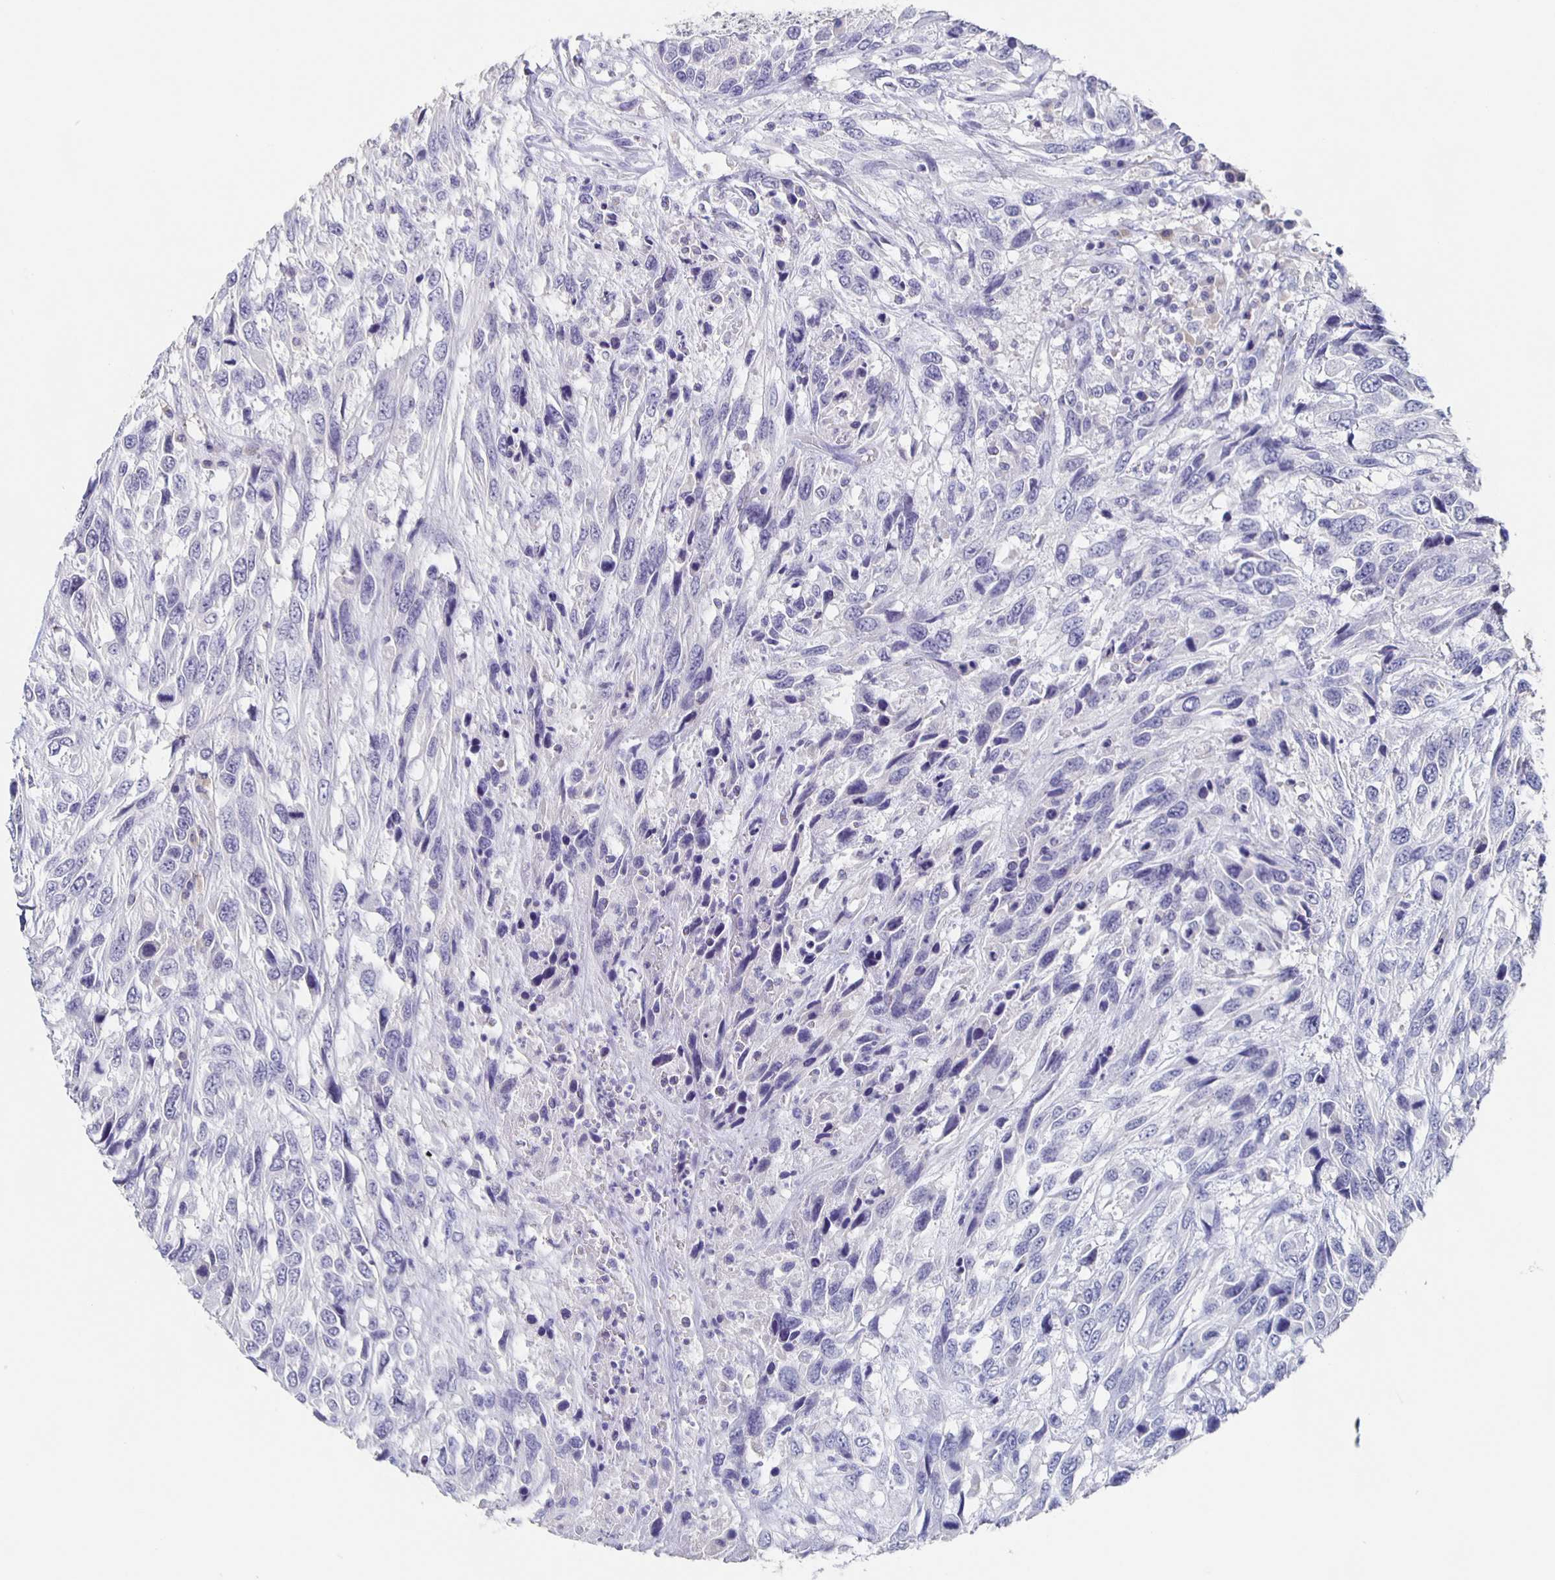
{"staining": {"intensity": "negative", "quantity": "none", "location": "none"}, "tissue": "urothelial cancer", "cell_type": "Tumor cells", "image_type": "cancer", "snomed": [{"axis": "morphology", "description": "Urothelial carcinoma, High grade"}, {"axis": "topography", "description": "Urinary bladder"}], "caption": "High power microscopy micrograph of an immunohistochemistry (IHC) image of urothelial carcinoma (high-grade), revealing no significant staining in tumor cells.", "gene": "CACNA2D2", "patient": {"sex": "female", "age": 70}}